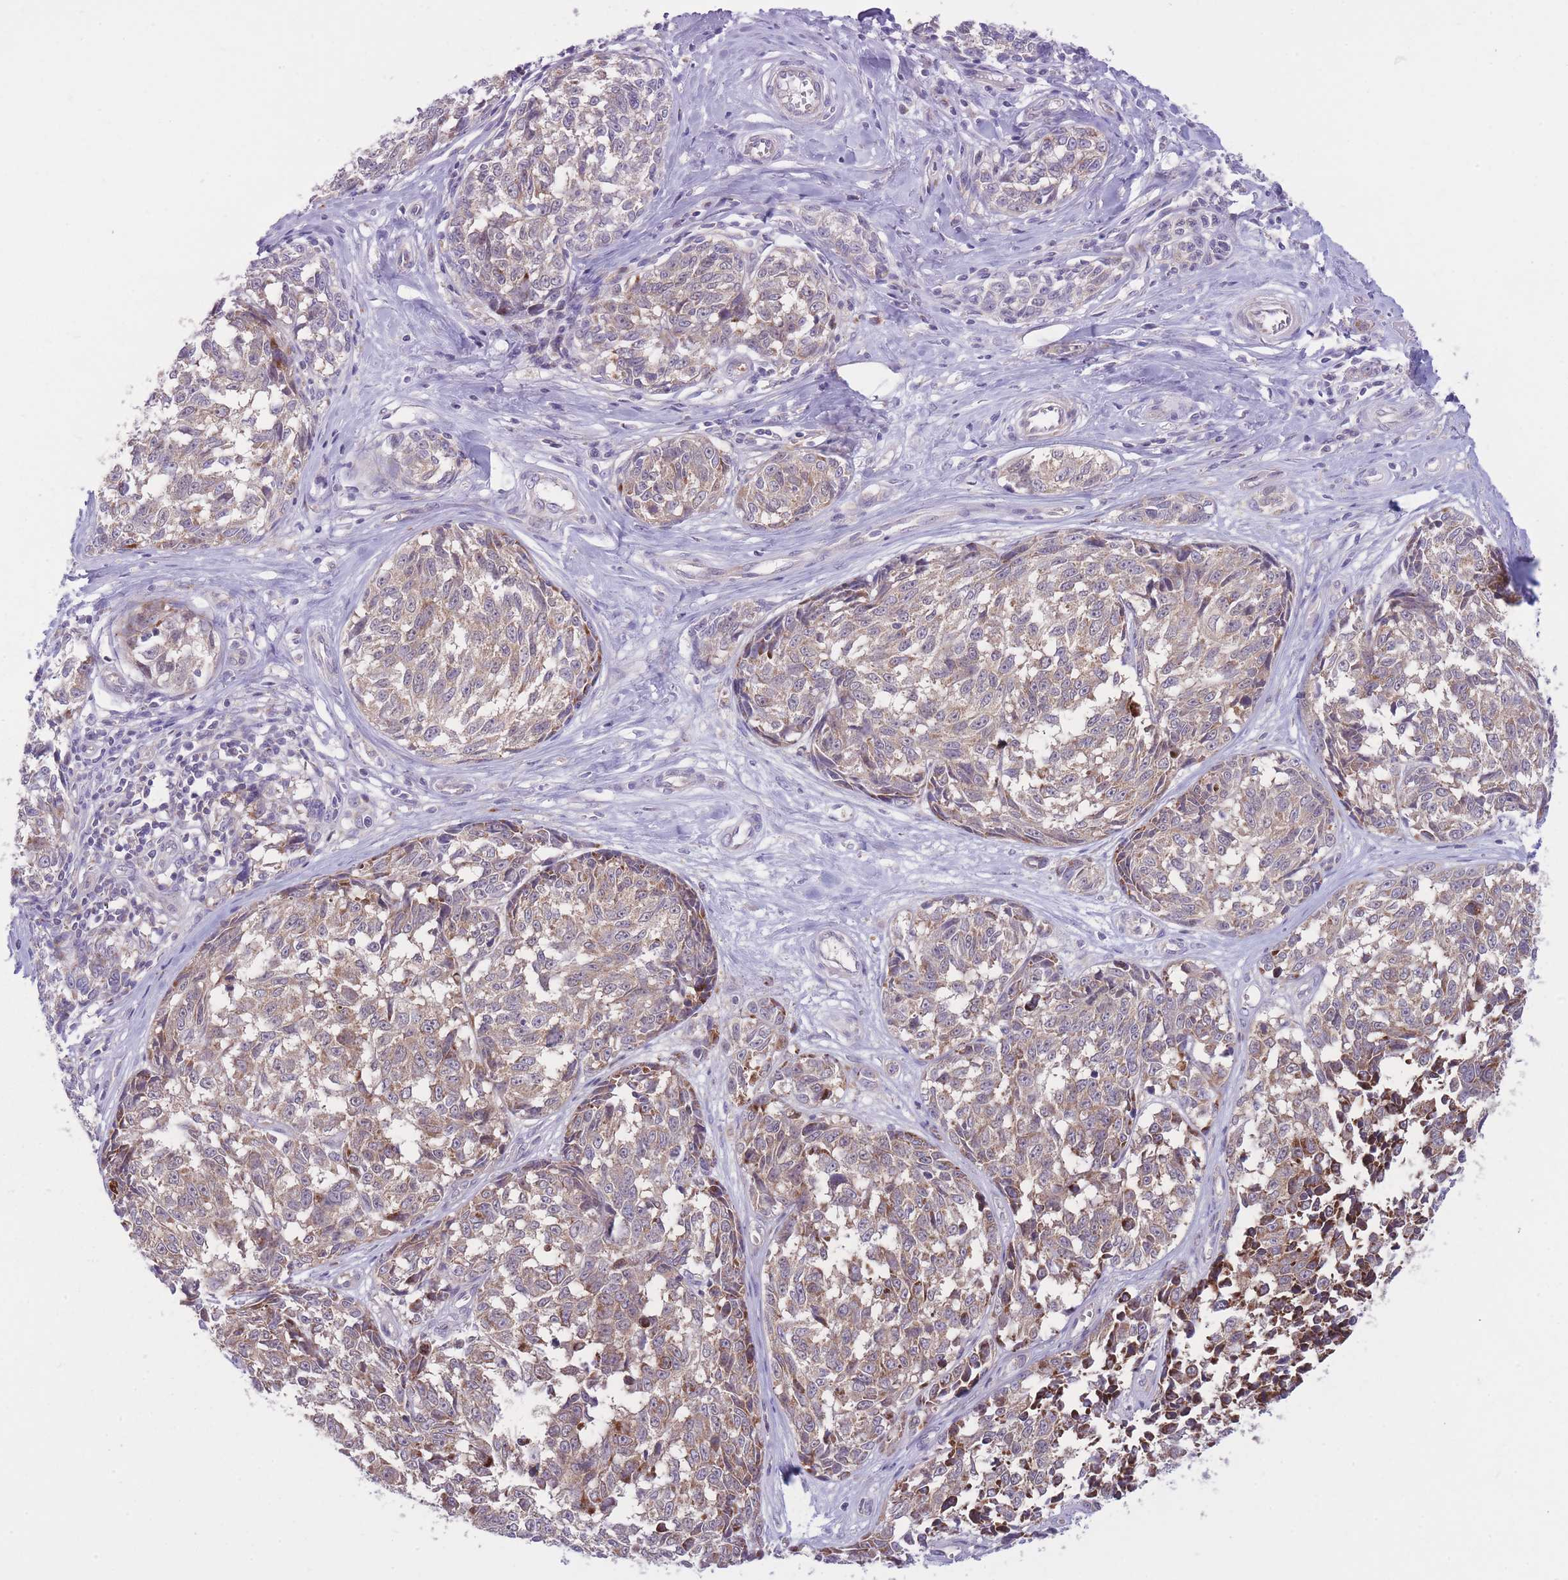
{"staining": {"intensity": "moderate", "quantity": ">75%", "location": "cytoplasmic/membranous"}, "tissue": "melanoma", "cell_type": "Tumor cells", "image_type": "cancer", "snomed": [{"axis": "morphology", "description": "Normal tissue, NOS"}, {"axis": "morphology", "description": "Malignant melanoma, NOS"}, {"axis": "topography", "description": "Skin"}], "caption": "Immunohistochemical staining of human melanoma demonstrates medium levels of moderate cytoplasmic/membranous protein expression in approximately >75% of tumor cells. (brown staining indicates protein expression, while blue staining denotes nuclei).", "gene": "CCT6B", "patient": {"sex": "female", "age": 64}}